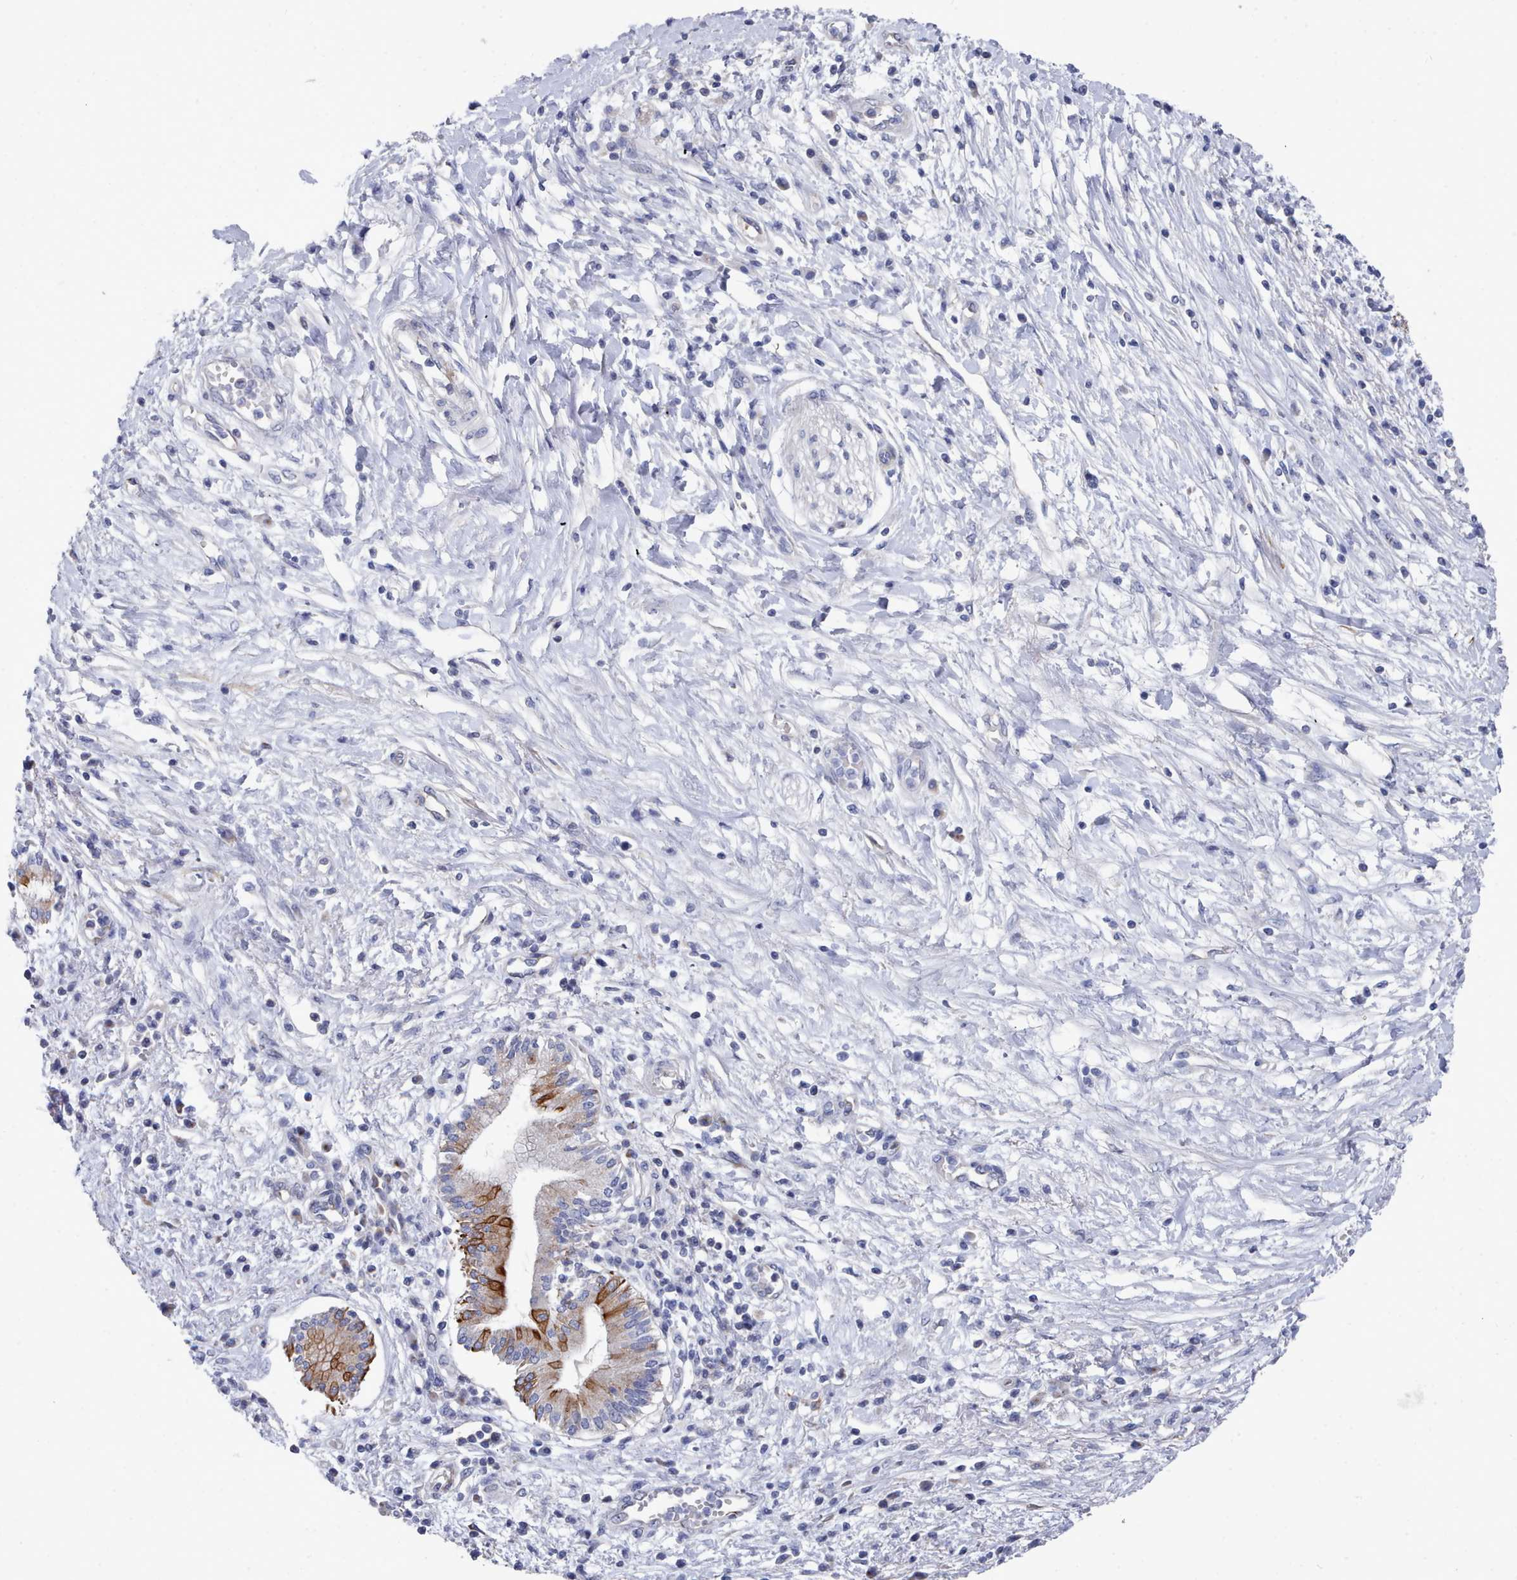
{"staining": {"intensity": "strong", "quantity": "25%-75%", "location": "cytoplasmic/membranous"}, "tissue": "pancreatic cancer", "cell_type": "Tumor cells", "image_type": "cancer", "snomed": [{"axis": "morphology", "description": "Adenocarcinoma, NOS"}, {"axis": "topography", "description": "Pancreas"}], "caption": "High-power microscopy captured an immunohistochemistry (IHC) photomicrograph of pancreatic cancer (adenocarcinoma), revealing strong cytoplasmic/membranous staining in about 25%-75% of tumor cells. The staining was performed using DAB (3,3'-diaminobenzidine) to visualize the protein expression in brown, while the nuclei were stained in blue with hematoxylin (Magnification: 20x).", "gene": "PDE4C", "patient": {"sex": "male", "age": 68}}